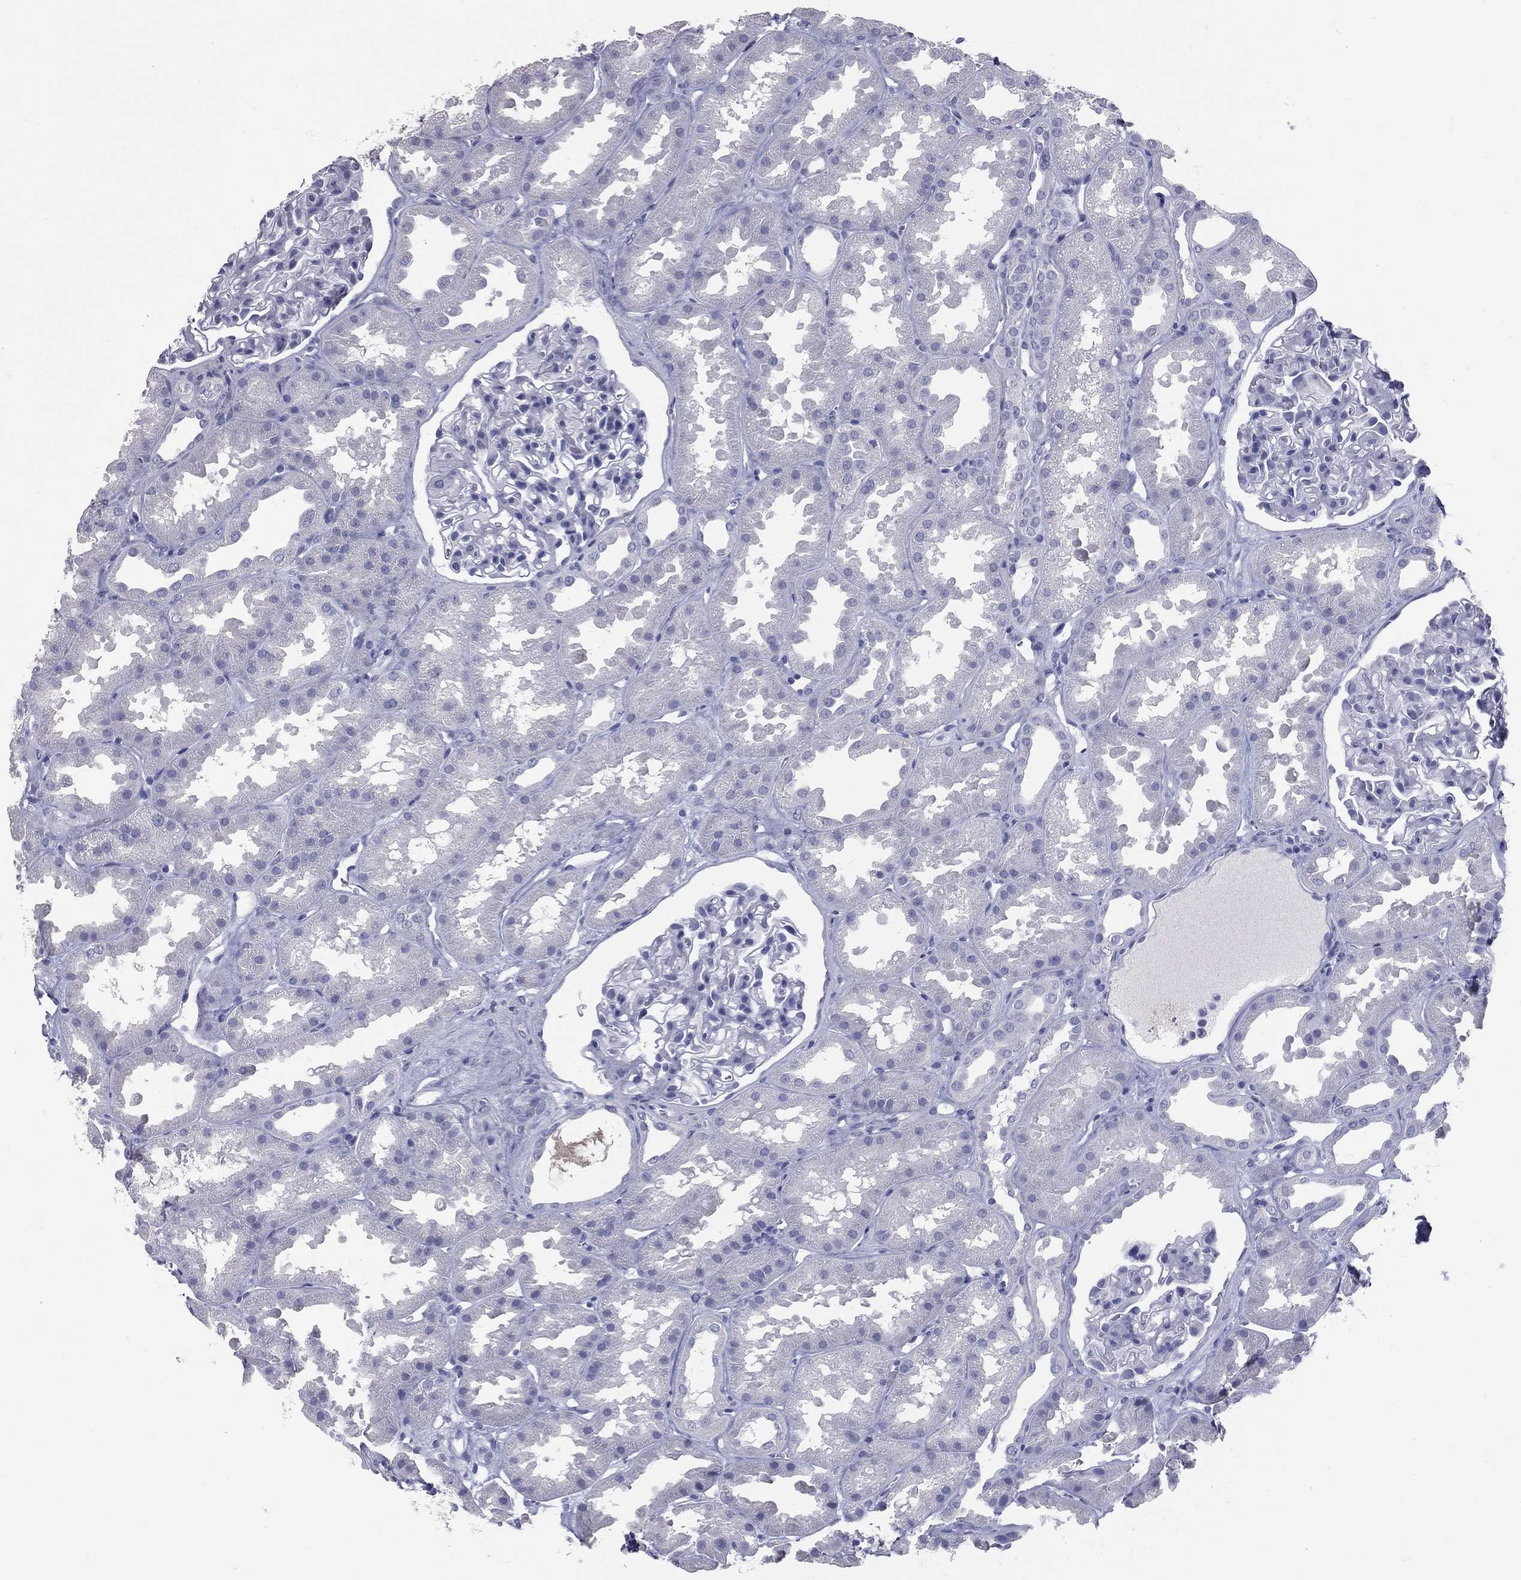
{"staining": {"intensity": "negative", "quantity": "none", "location": "none"}, "tissue": "kidney", "cell_type": "Cells in glomeruli", "image_type": "normal", "snomed": [{"axis": "morphology", "description": "Normal tissue, NOS"}, {"axis": "topography", "description": "Kidney"}], "caption": "This is an IHC photomicrograph of normal human kidney. There is no expression in cells in glomeruli.", "gene": "TFPI2", "patient": {"sex": "male", "age": 61}}